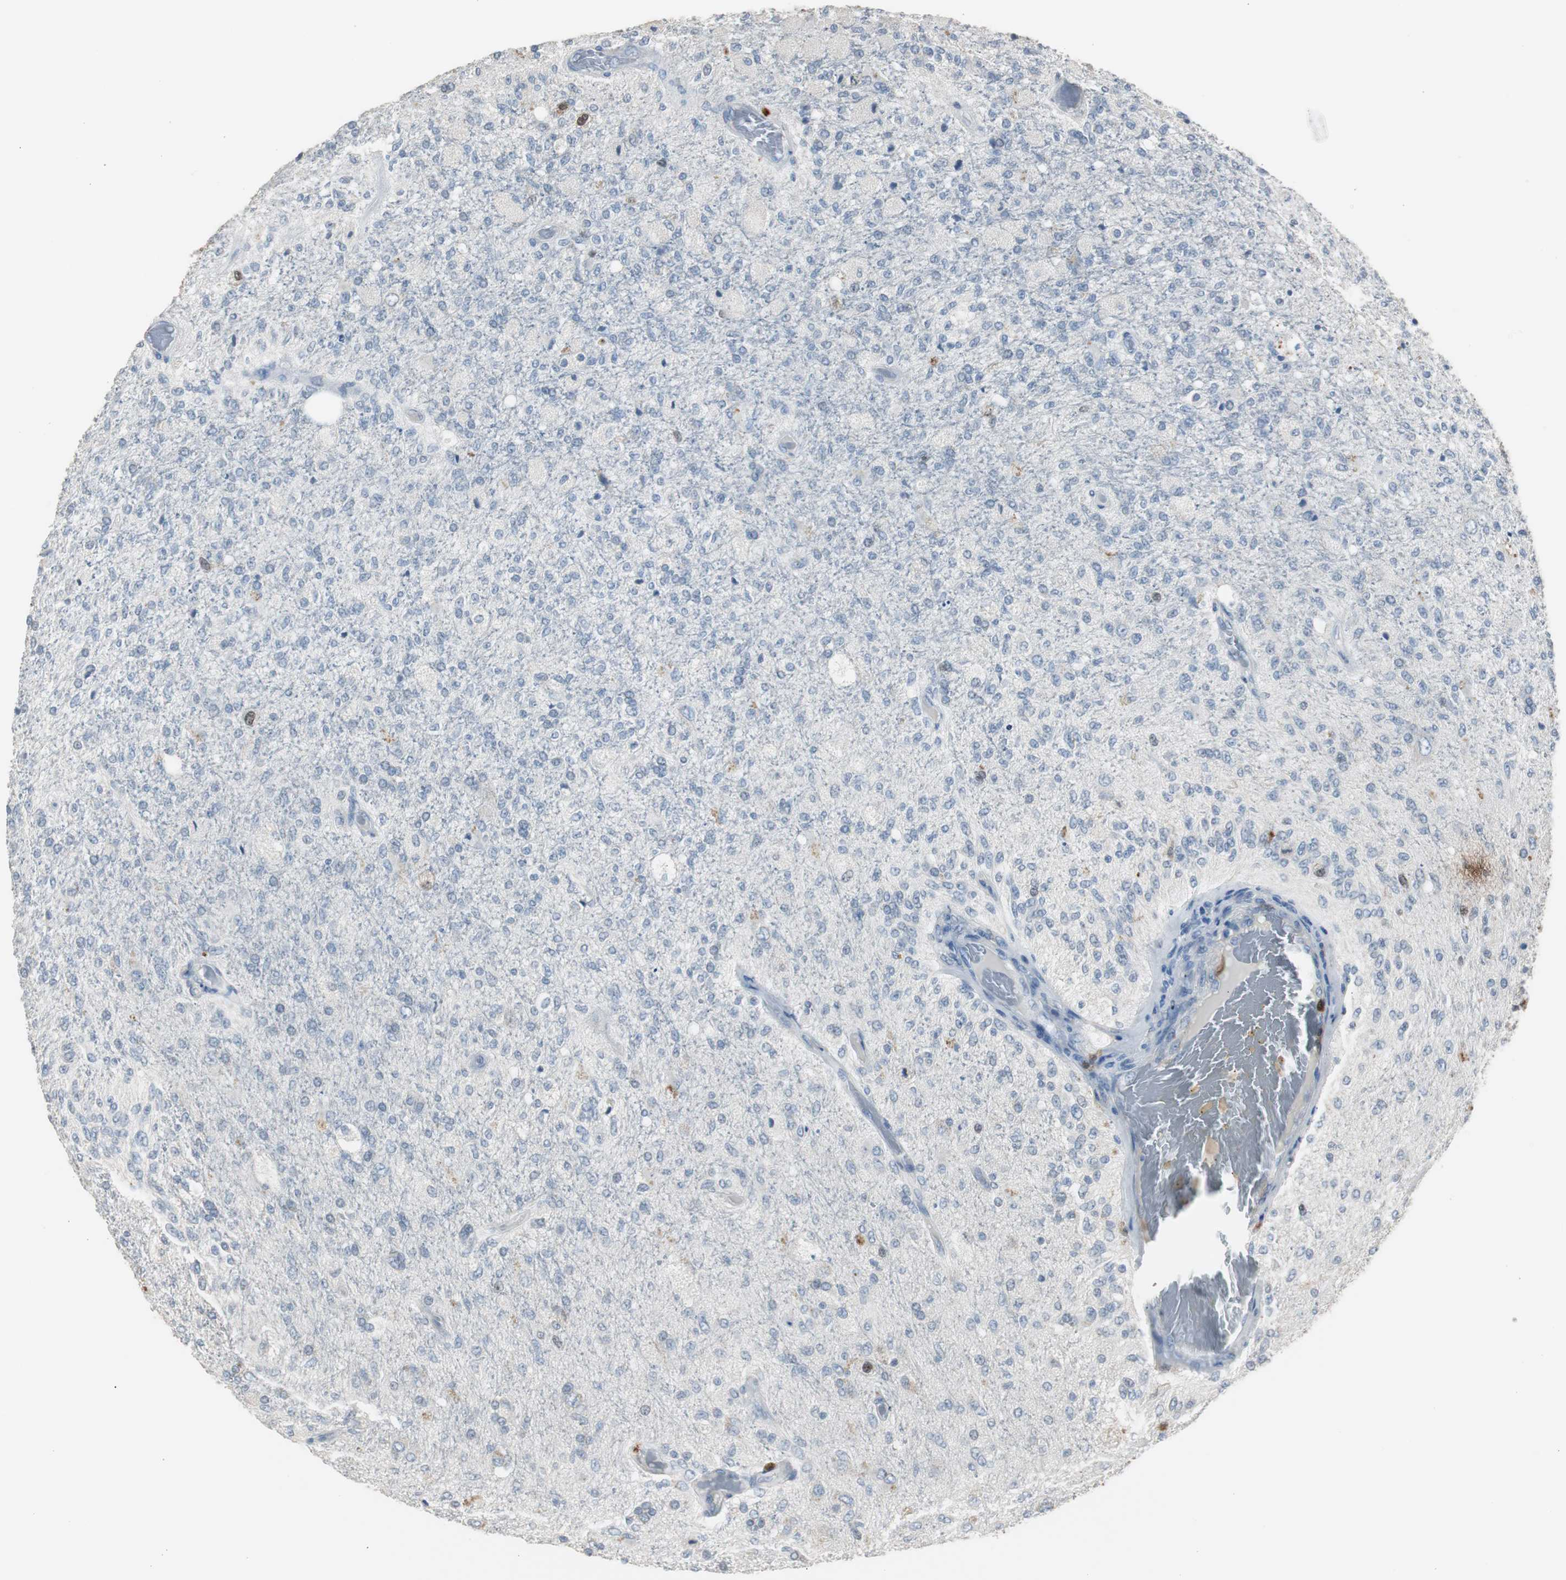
{"staining": {"intensity": "moderate", "quantity": "<25%", "location": "cytoplasmic/membranous"}, "tissue": "glioma", "cell_type": "Tumor cells", "image_type": "cancer", "snomed": [{"axis": "morphology", "description": "Normal tissue, NOS"}, {"axis": "morphology", "description": "Glioma, malignant, High grade"}, {"axis": "topography", "description": "Cerebral cortex"}], "caption": "Immunohistochemistry of malignant high-grade glioma displays low levels of moderate cytoplasmic/membranous expression in approximately <25% of tumor cells.", "gene": "TK1", "patient": {"sex": "male", "age": 77}}